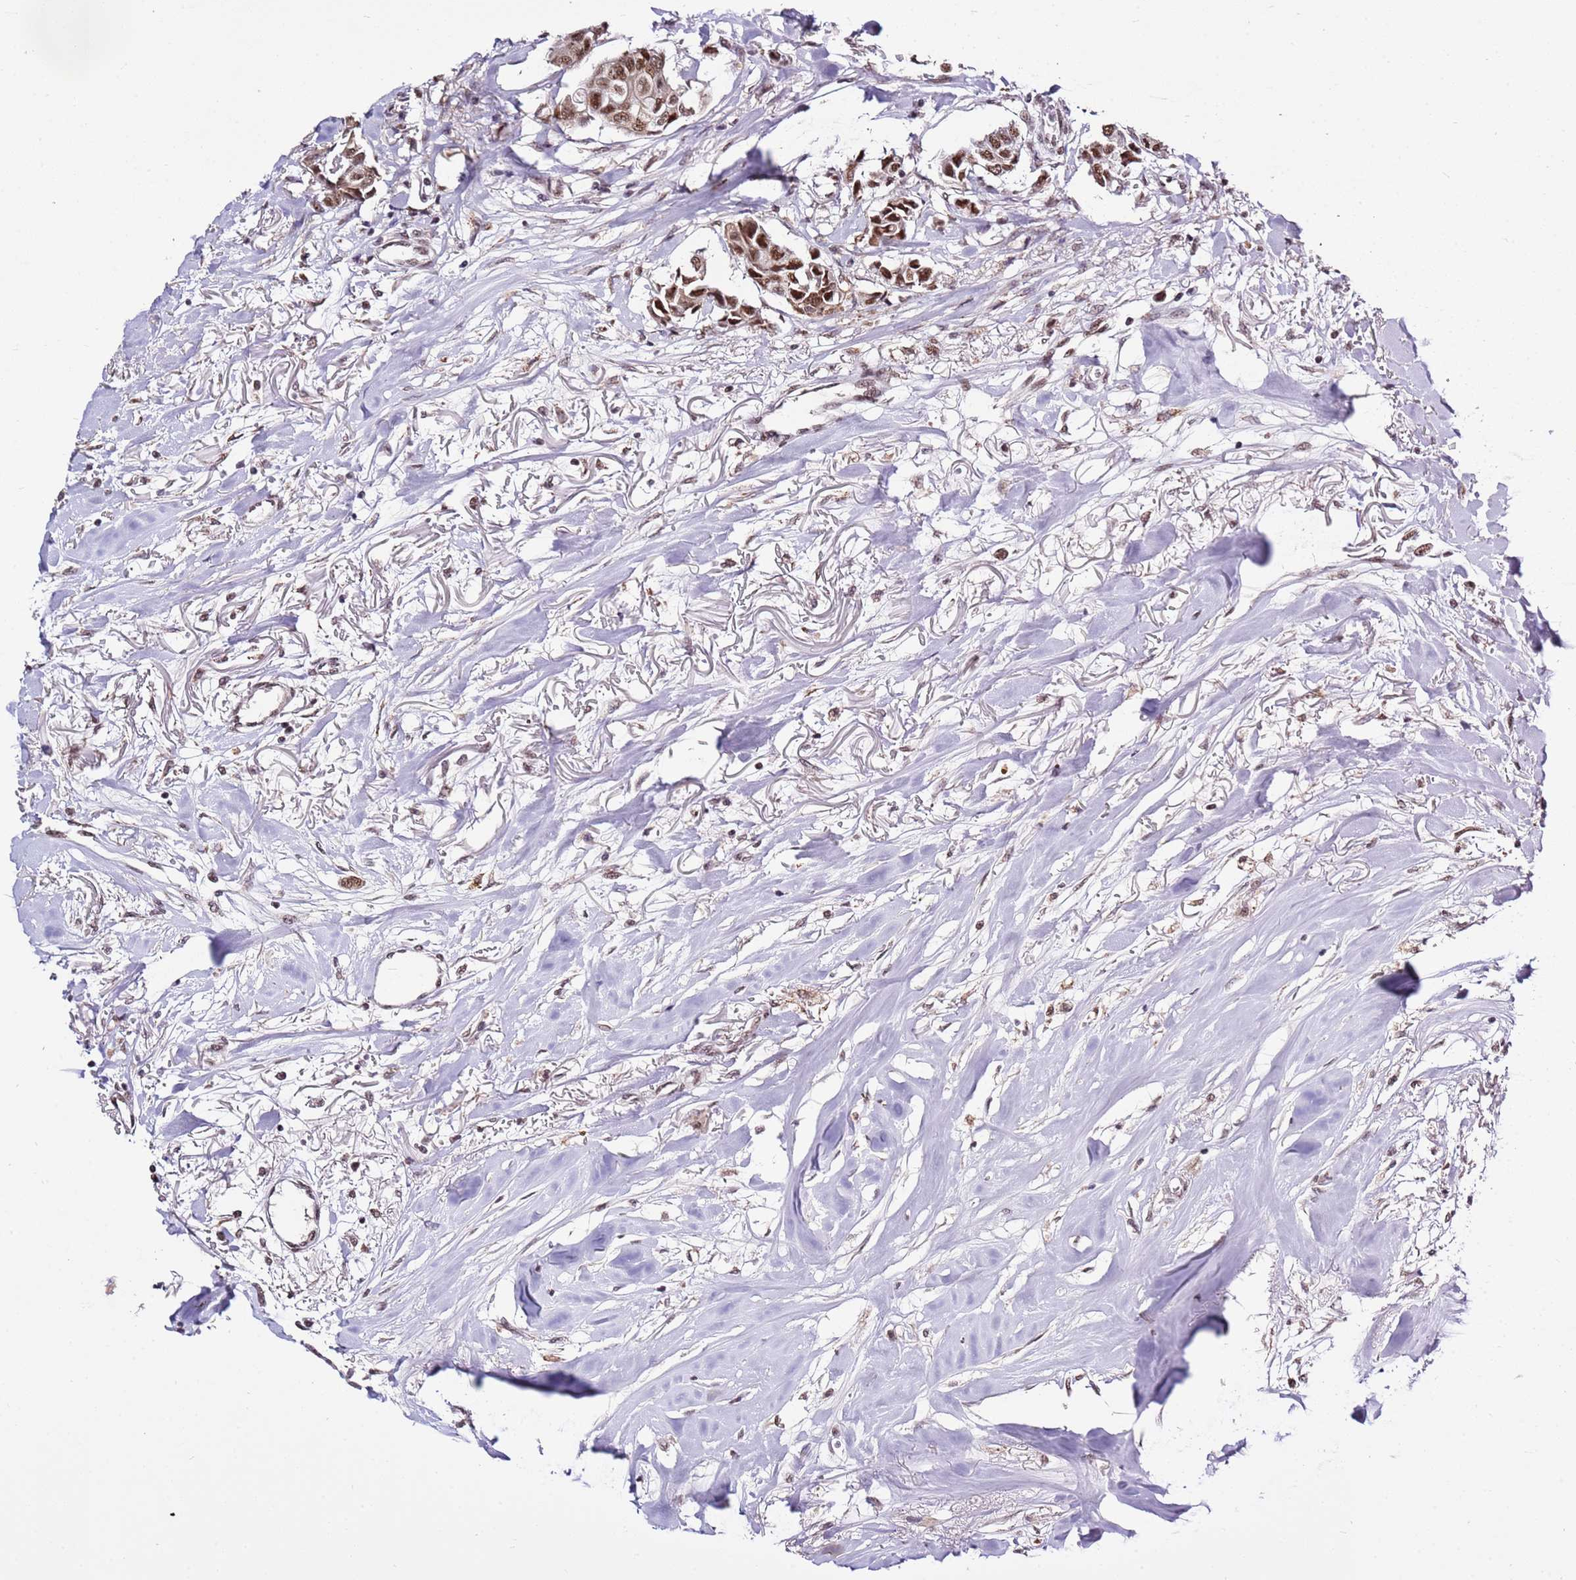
{"staining": {"intensity": "moderate", "quantity": ">75%", "location": "nuclear"}, "tissue": "breast cancer", "cell_type": "Tumor cells", "image_type": "cancer", "snomed": [{"axis": "morphology", "description": "Duct carcinoma"}, {"axis": "topography", "description": "Breast"}], "caption": "This histopathology image displays breast cancer stained with immunohistochemistry to label a protein in brown. The nuclear of tumor cells show moderate positivity for the protein. Nuclei are counter-stained blue.", "gene": "AKAP8L", "patient": {"sex": "female", "age": 80}}